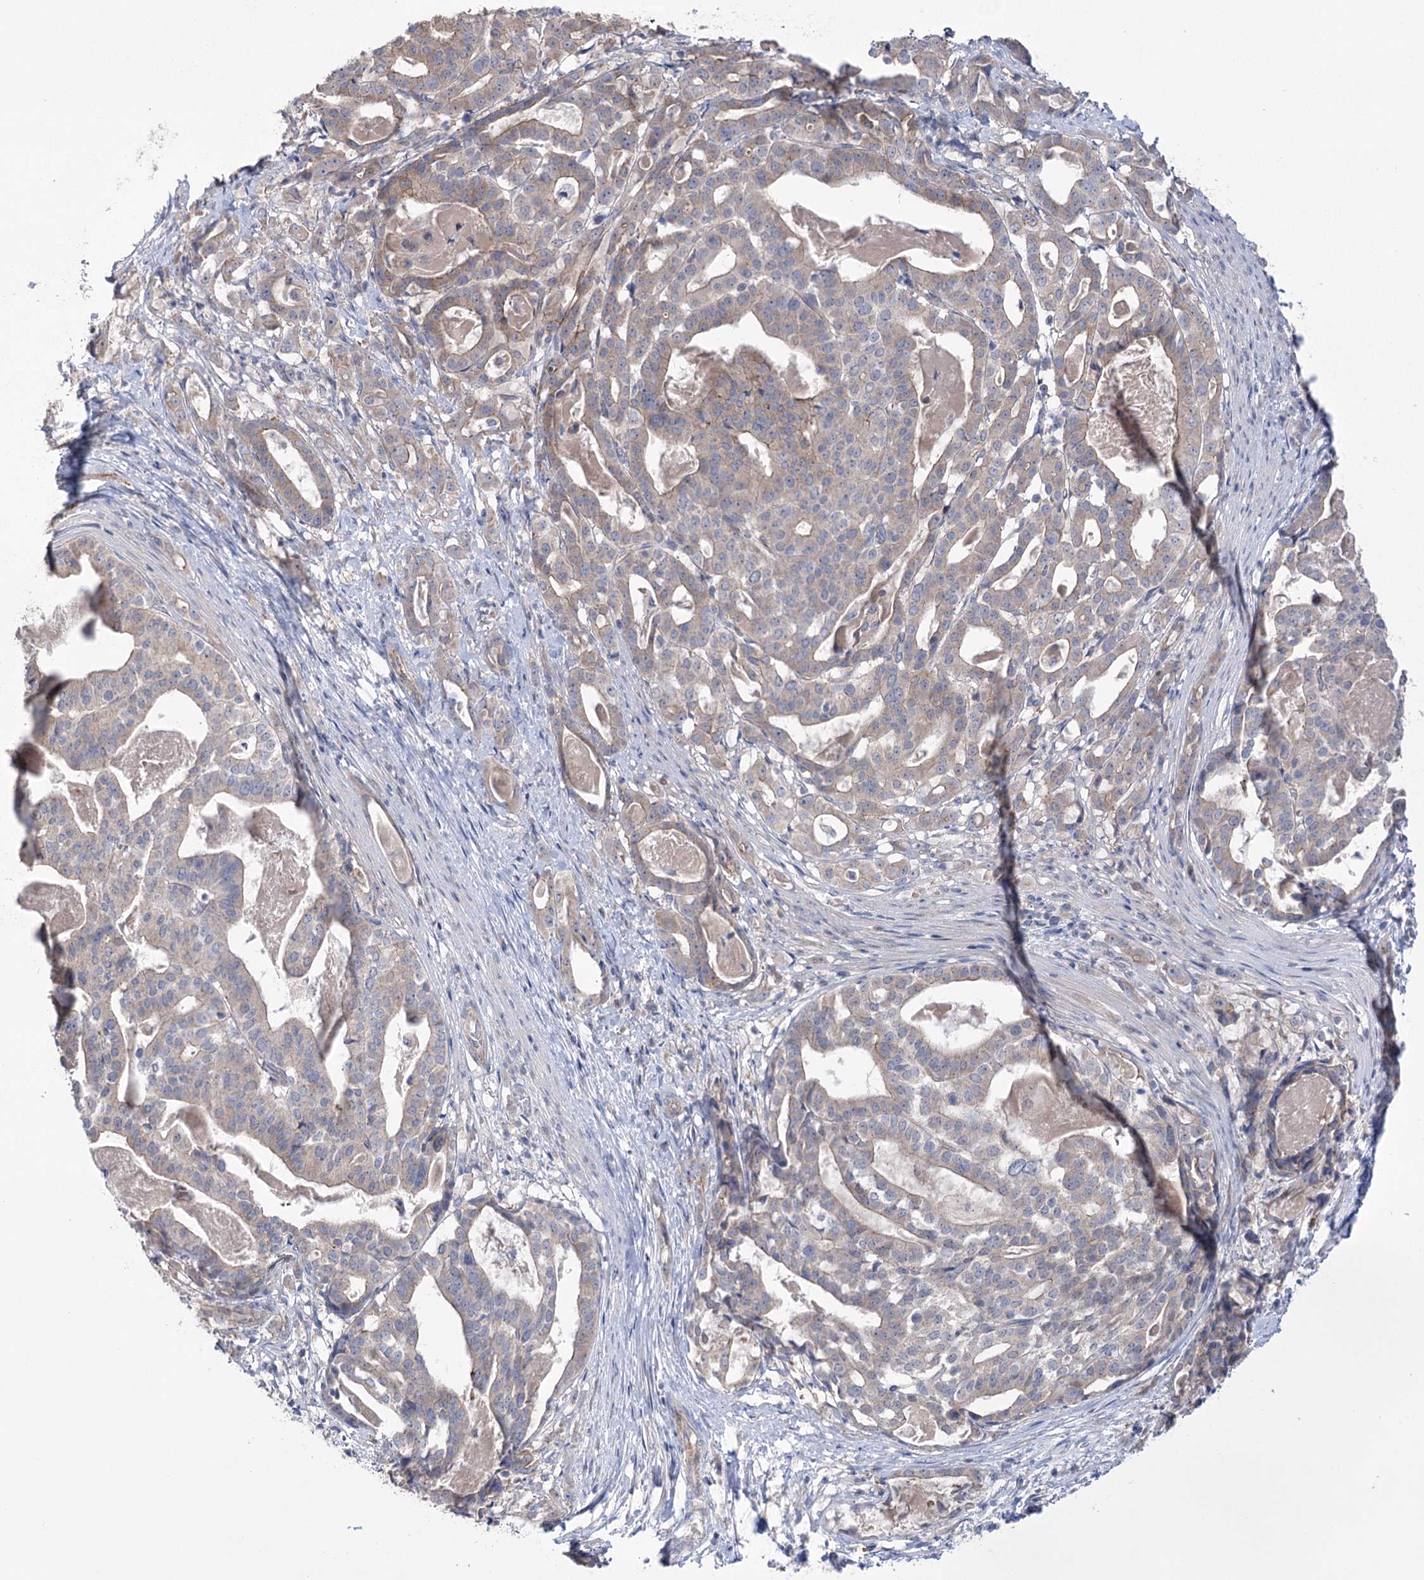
{"staining": {"intensity": "weak", "quantity": "25%-75%", "location": "cytoplasmic/membranous"}, "tissue": "stomach cancer", "cell_type": "Tumor cells", "image_type": "cancer", "snomed": [{"axis": "morphology", "description": "Adenocarcinoma, NOS"}, {"axis": "topography", "description": "Stomach"}], "caption": "Protein expression analysis of human adenocarcinoma (stomach) reveals weak cytoplasmic/membranous staining in about 25%-75% of tumor cells. (DAB = brown stain, brightfield microscopy at high magnification).", "gene": "TRIM71", "patient": {"sex": "male", "age": 48}}